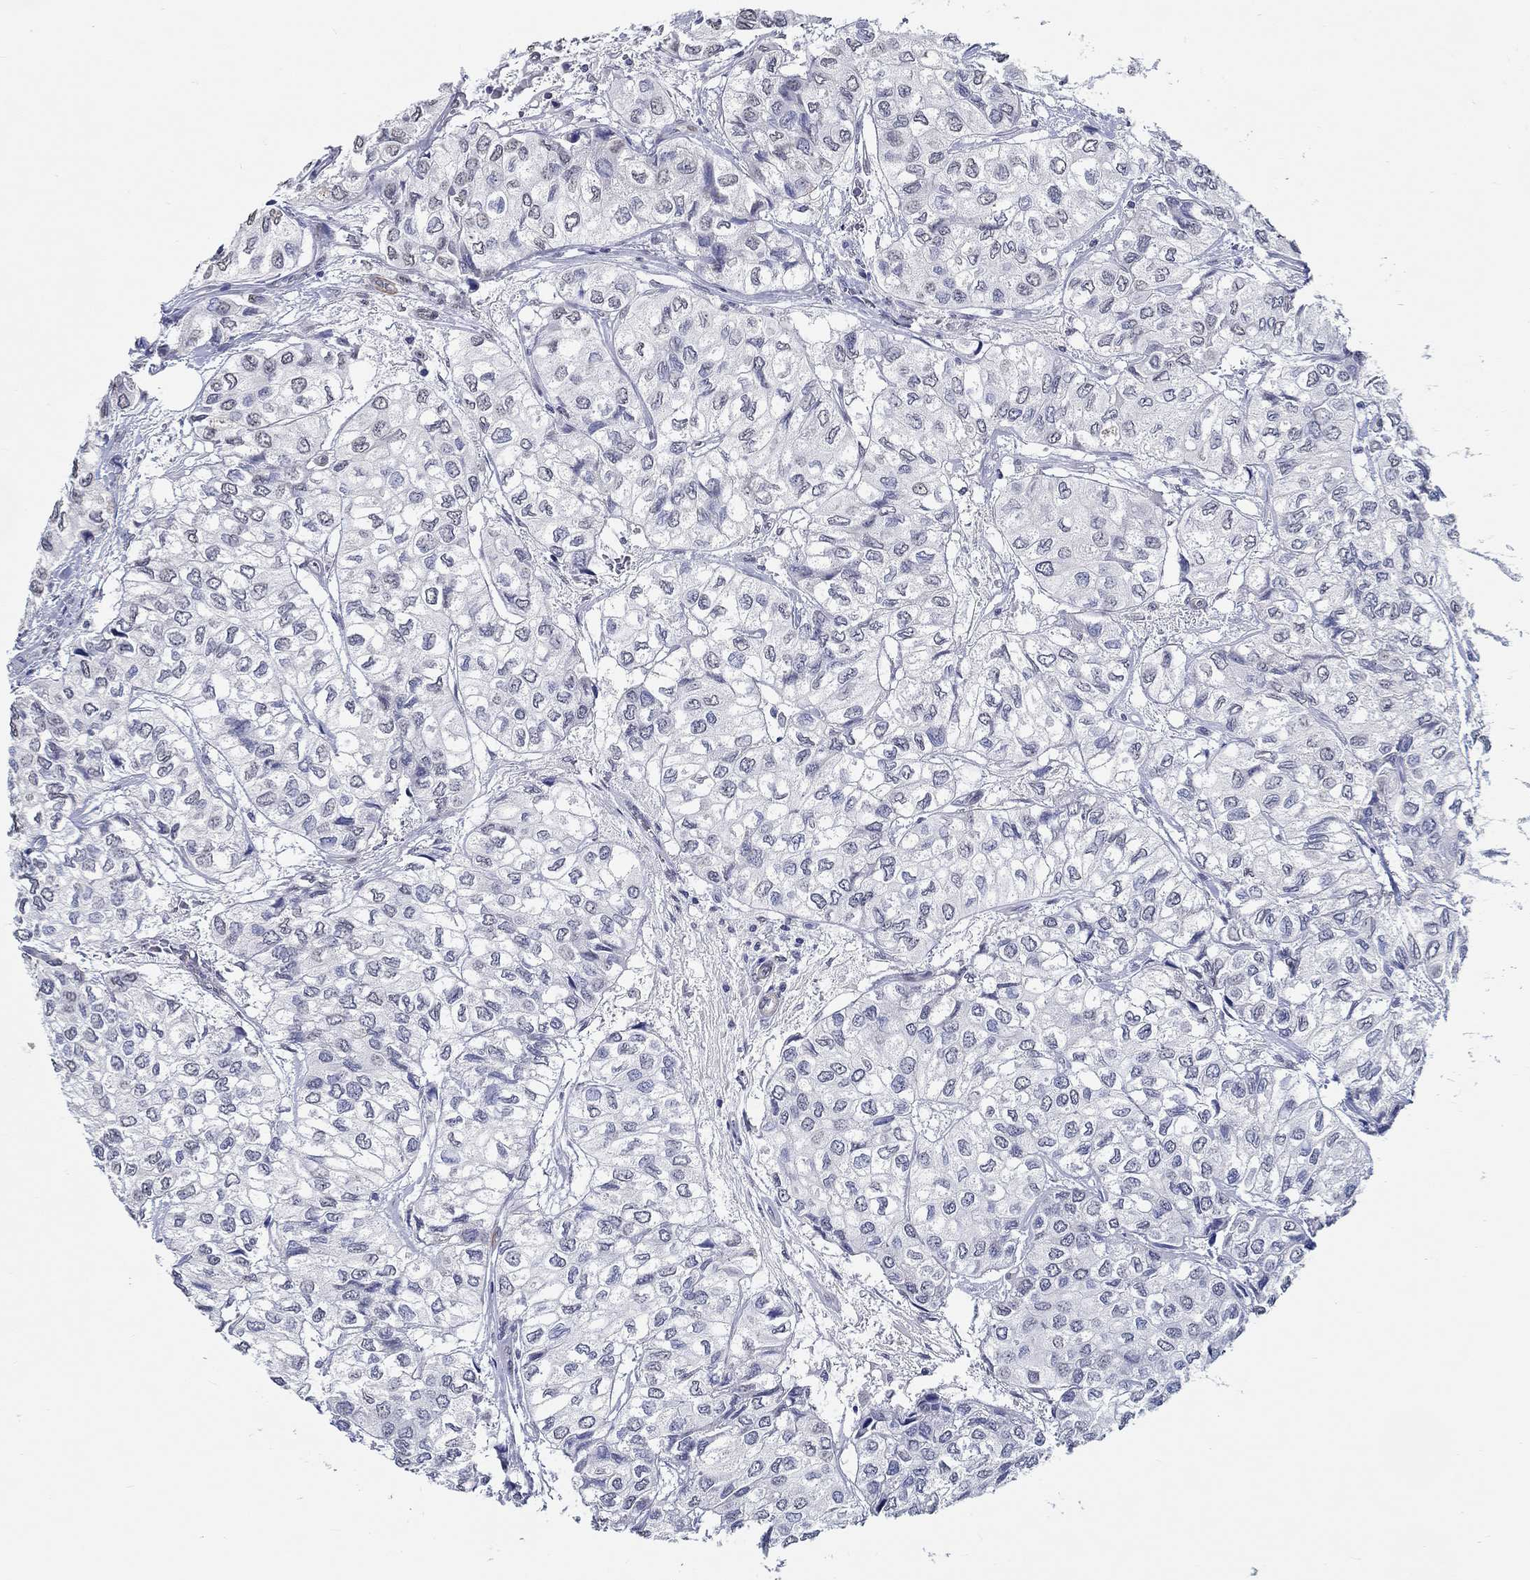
{"staining": {"intensity": "negative", "quantity": "none", "location": "none"}, "tissue": "urothelial cancer", "cell_type": "Tumor cells", "image_type": "cancer", "snomed": [{"axis": "morphology", "description": "Urothelial carcinoma, High grade"}, {"axis": "topography", "description": "Urinary bladder"}], "caption": "This is a micrograph of IHC staining of urothelial cancer, which shows no staining in tumor cells. (Brightfield microscopy of DAB IHC at high magnification).", "gene": "PDE1B", "patient": {"sex": "male", "age": 73}}